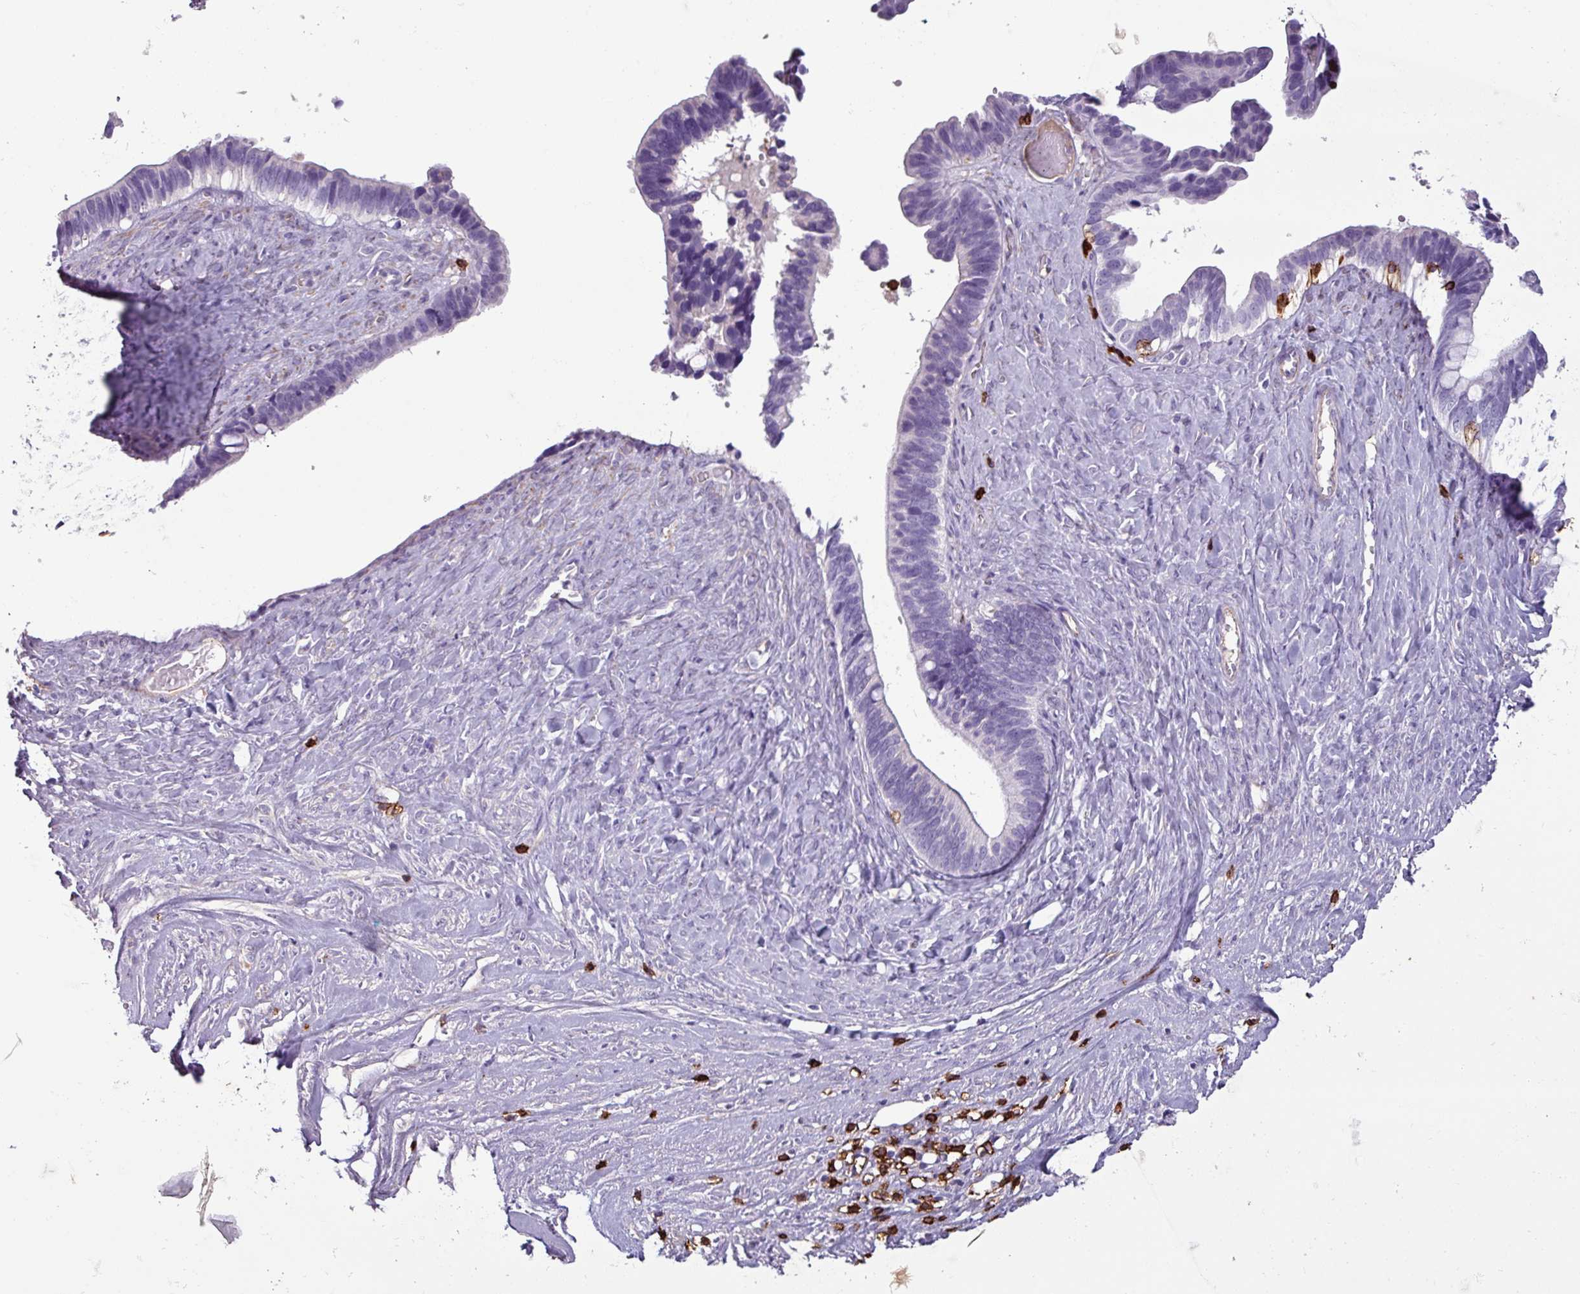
{"staining": {"intensity": "negative", "quantity": "none", "location": "none"}, "tissue": "ovarian cancer", "cell_type": "Tumor cells", "image_type": "cancer", "snomed": [{"axis": "morphology", "description": "Cystadenocarcinoma, serous, NOS"}, {"axis": "topography", "description": "Ovary"}], "caption": "The photomicrograph exhibits no significant staining in tumor cells of ovarian cancer.", "gene": "CD8A", "patient": {"sex": "female", "age": 56}}